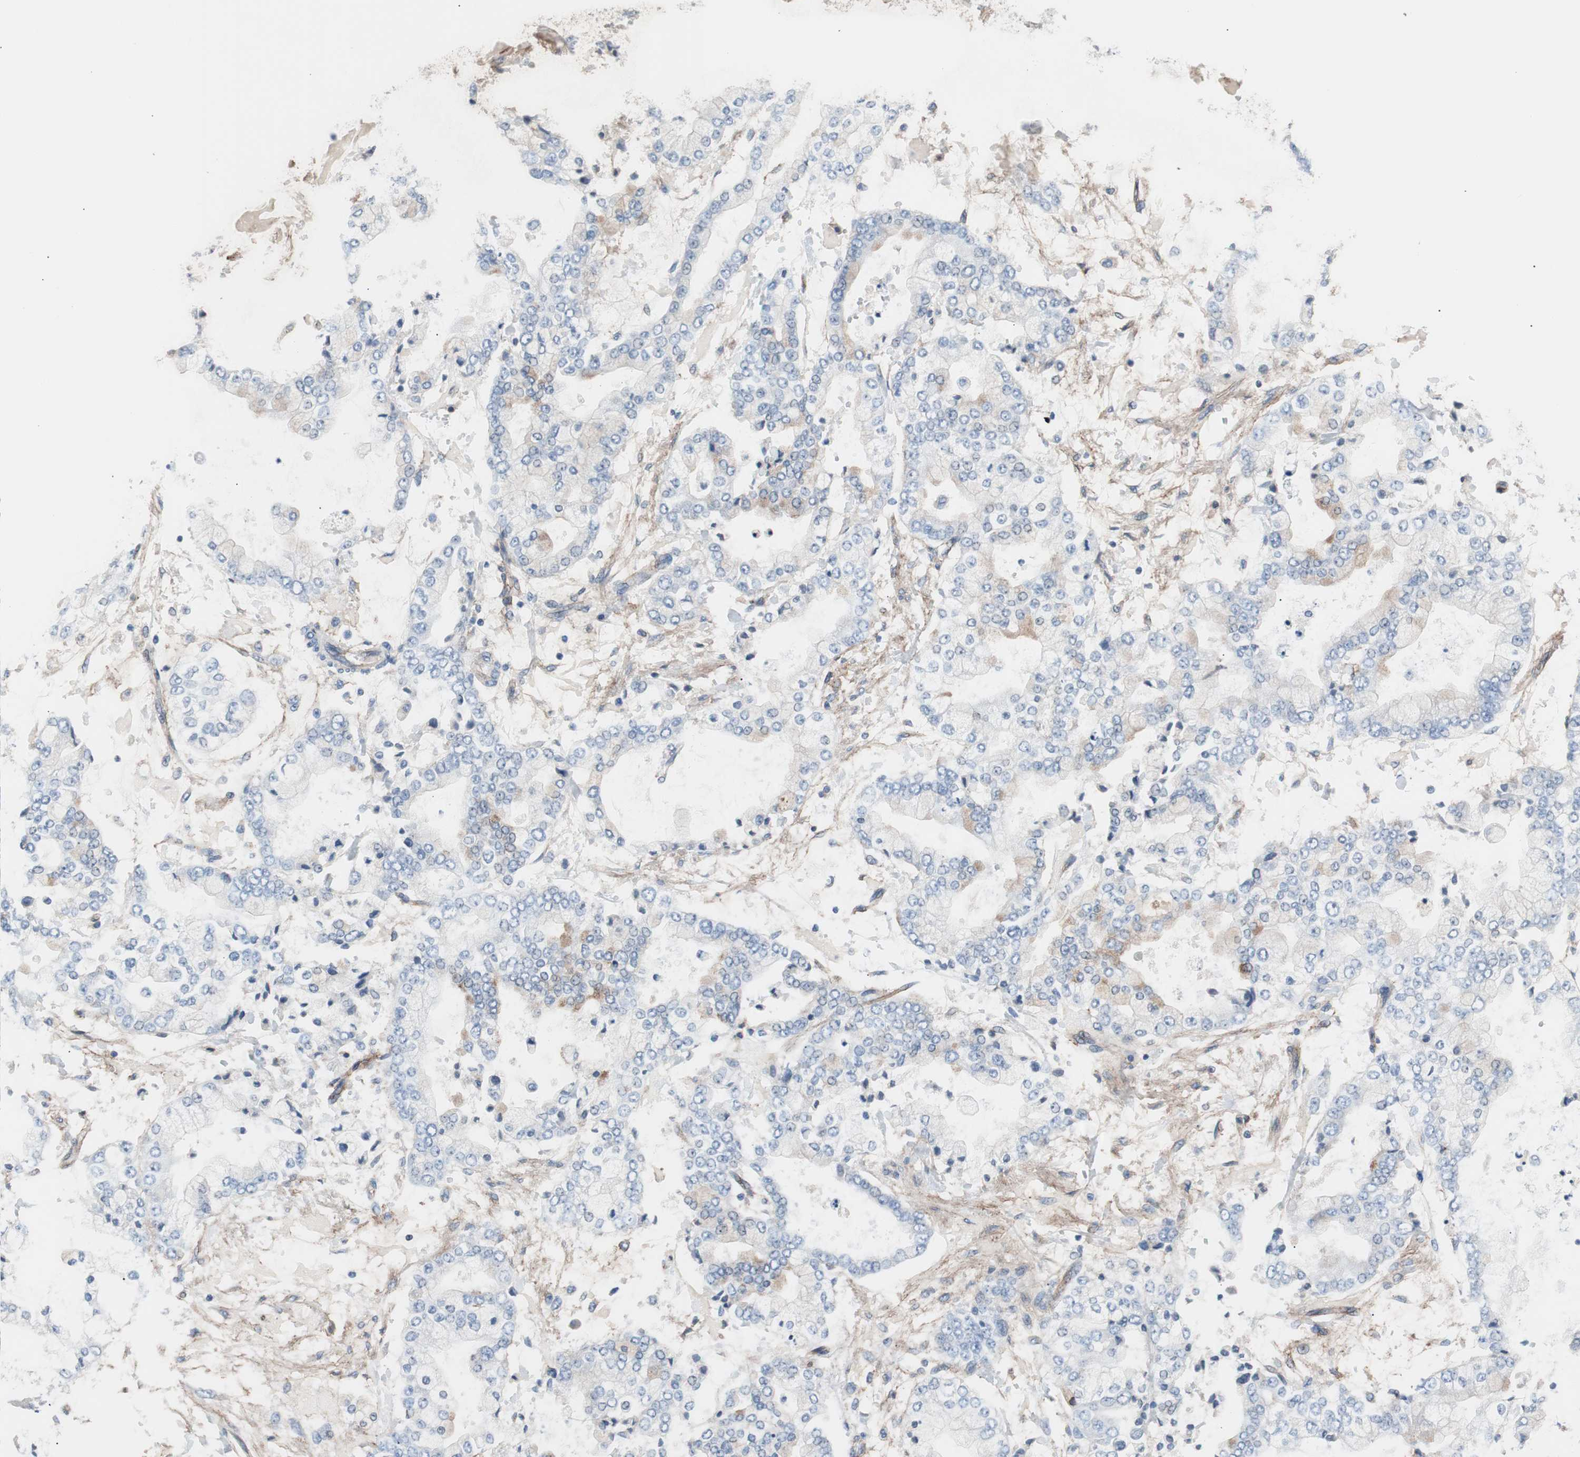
{"staining": {"intensity": "negative", "quantity": "none", "location": "none"}, "tissue": "stomach cancer", "cell_type": "Tumor cells", "image_type": "cancer", "snomed": [{"axis": "morphology", "description": "Adenocarcinoma, NOS"}, {"axis": "topography", "description": "Stomach"}], "caption": "A histopathology image of human adenocarcinoma (stomach) is negative for staining in tumor cells.", "gene": "CD81", "patient": {"sex": "male", "age": 76}}